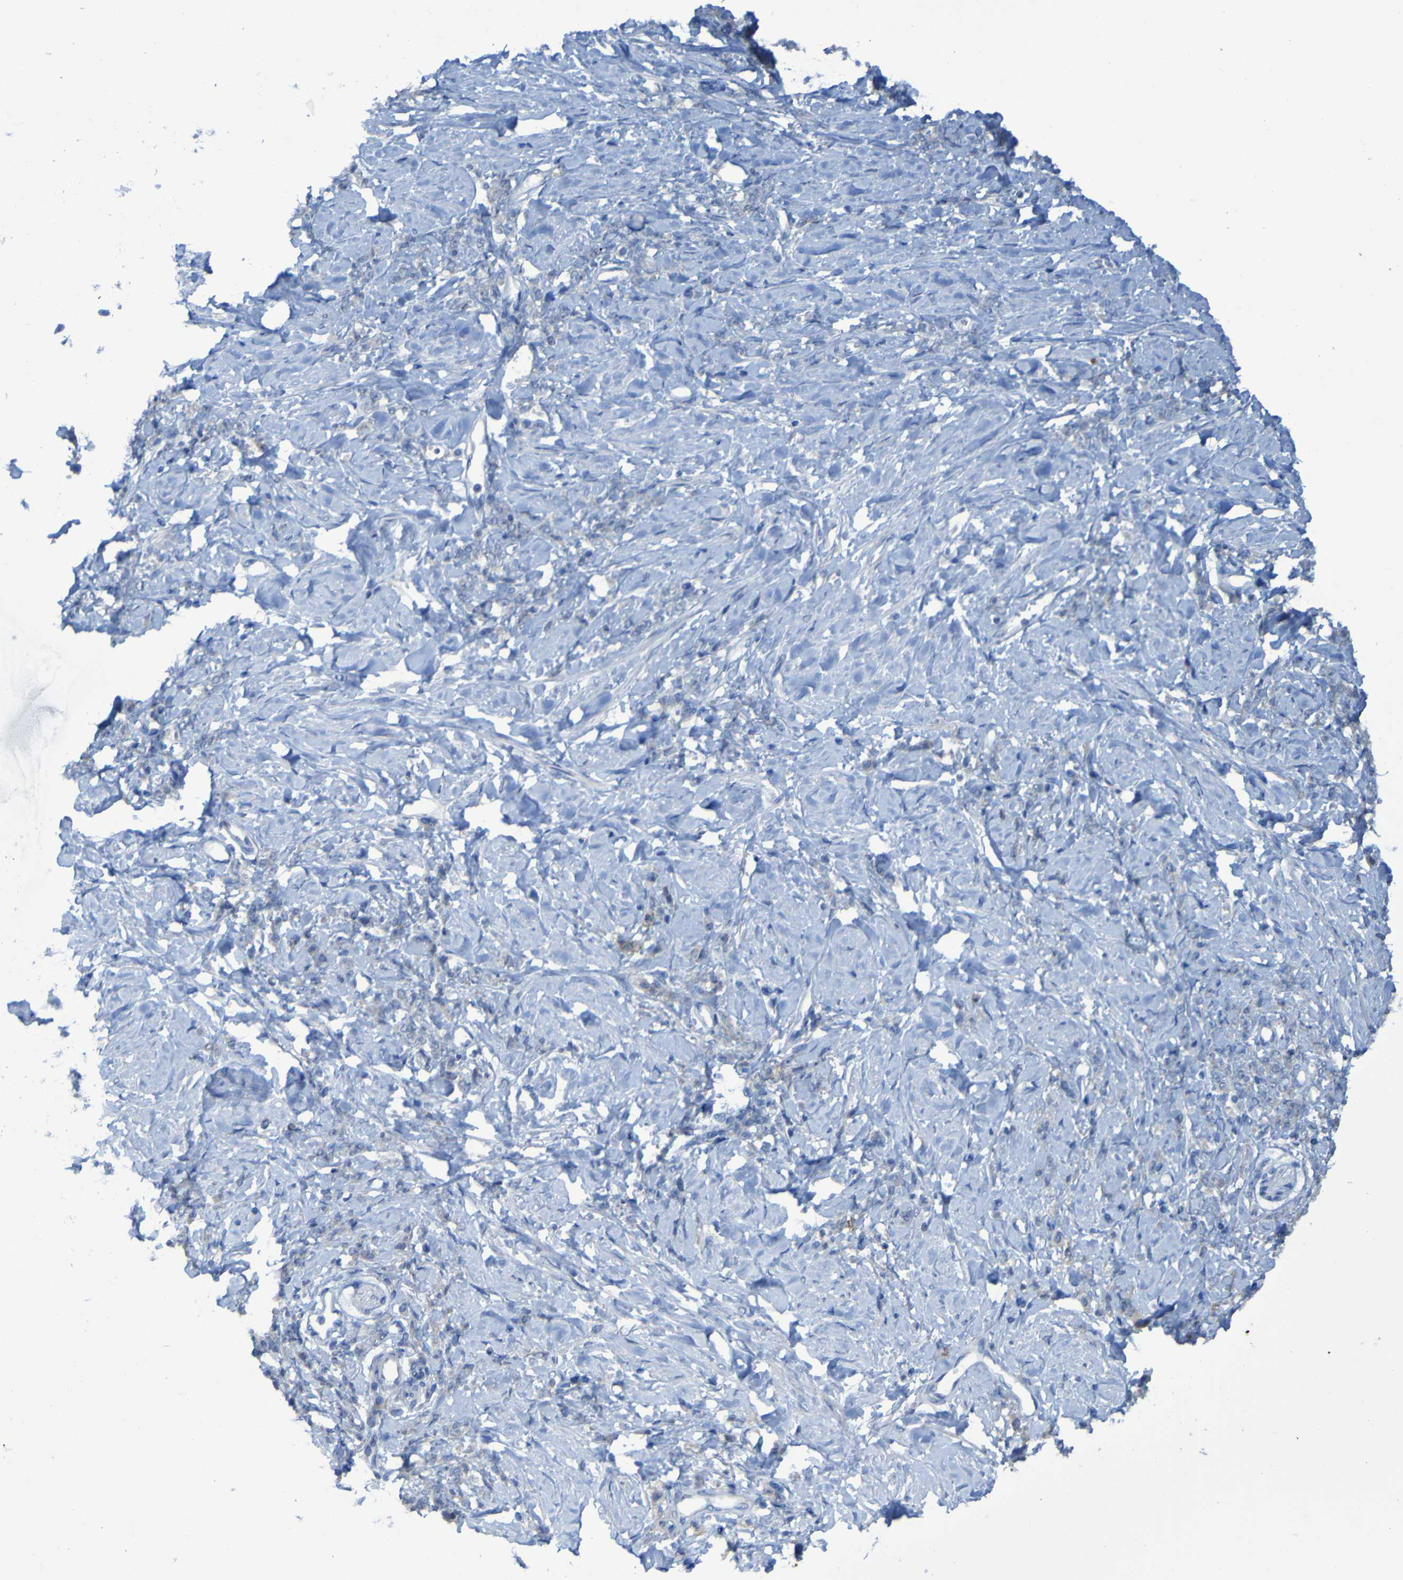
{"staining": {"intensity": "weak", "quantity": "<25%", "location": "cytoplasmic/membranous"}, "tissue": "stomach cancer", "cell_type": "Tumor cells", "image_type": "cancer", "snomed": [{"axis": "morphology", "description": "Adenocarcinoma, NOS"}, {"axis": "topography", "description": "Stomach"}], "caption": "This is an immunohistochemistry histopathology image of adenocarcinoma (stomach). There is no positivity in tumor cells.", "gene": "CLDN18", "patient": {"sex": "male", "age": 82}}